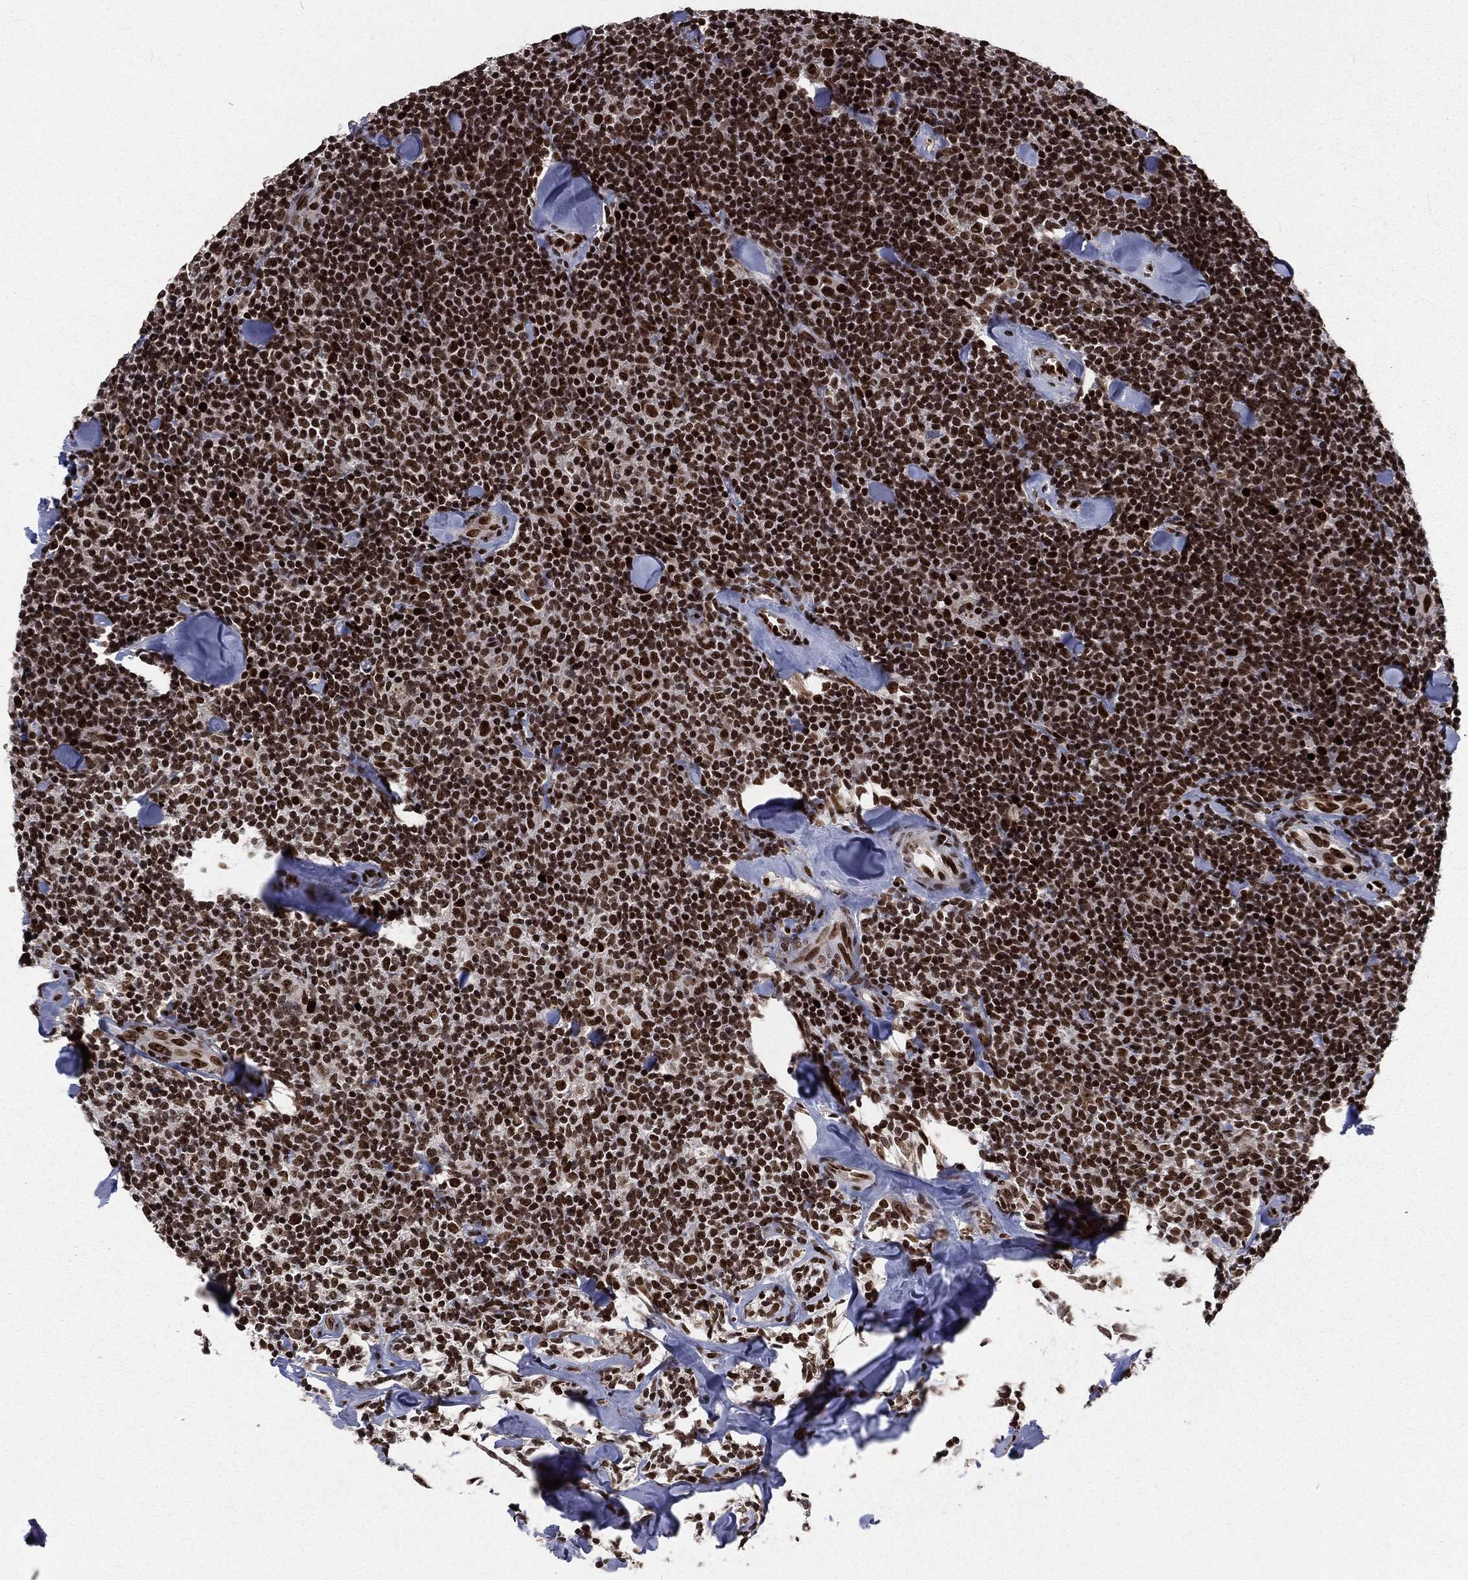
{"staining": {"intensity": "strong", "quantity": ">75%", "location": "nuclear"}, "tissue": "lymphoma", "cell_type": "Tumor cells", "image_type": "cancer", "snomed": [{"axis": "morphology", "description": "Malignant lymphoma, non-Hodgkin's type, Low grade"}, {"axis": "topography", "description": "Lymph node"}], "caption": "A micrograph of malignant lymphoma, non-Hodgkin's type (low-grade) stained for a protein exhibits strong nuclear brown staining in tumor cells. (brown staining indicates protein expression, while blue staining denotes nuclei).", "gene": "POLB", "patient": {"sex": "female", "age": 56}}